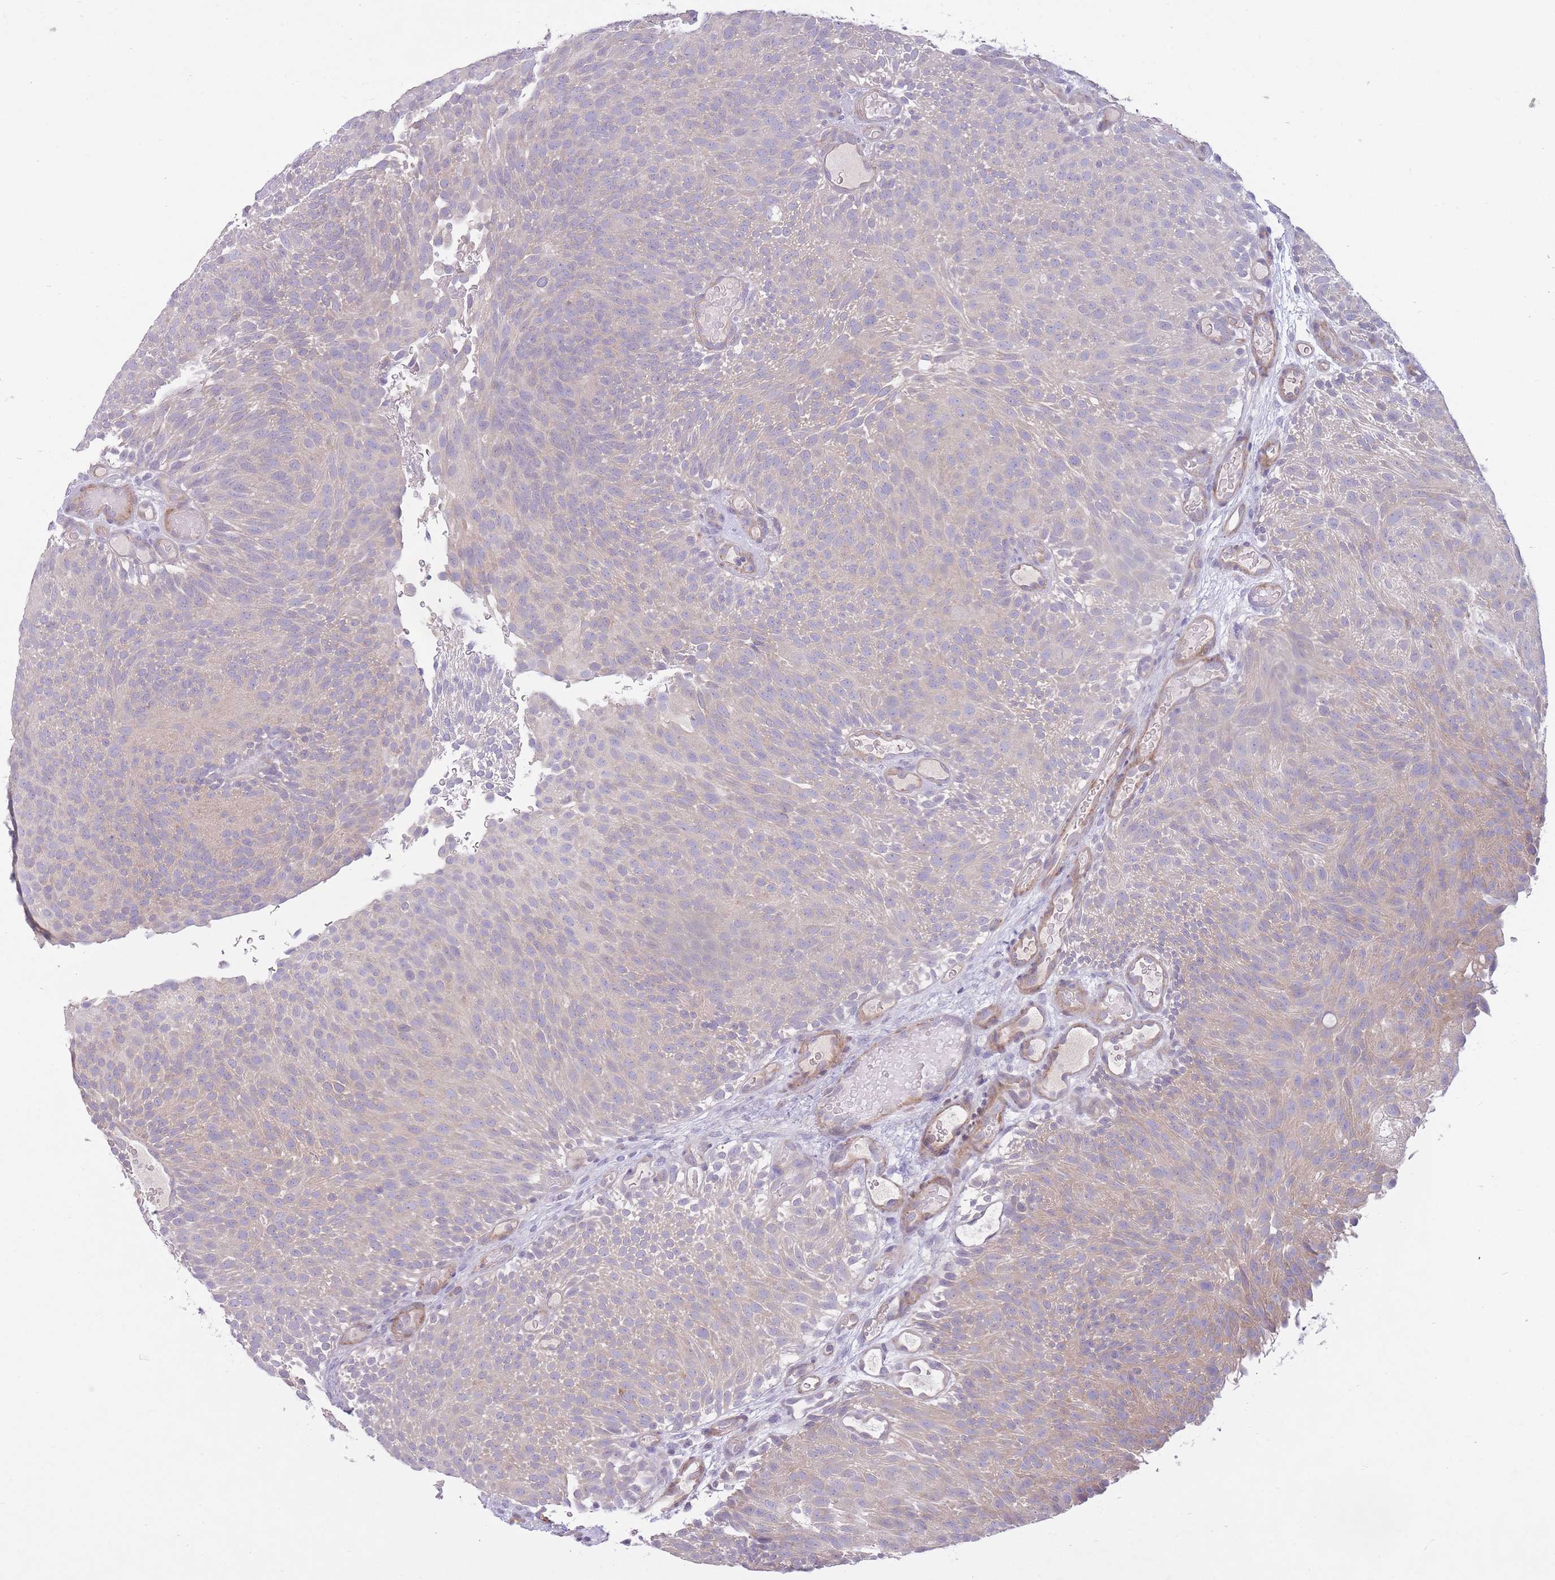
{"staining": {"intensity": "weak", "quantity": "25%-75%", "location": "cytoplasmic/membranous"}, "tissue": "urothelial cancer", "cell_type": "Tumor cells", "image_type": "cancer", "snomed": [{"axis": "morphology", "description": "Urothelial carcinoma, Low grade"}, {"axis": "topography", "description": "Urinary bladder"}], "caption": "Weak cytoplasmic/membranous staining is present in approximately 25%-75% of tumor cells in low-grade urothelial carcinoma.", "gene": "PNPLA5", "patient": {"sex": "male", "age": 78}}